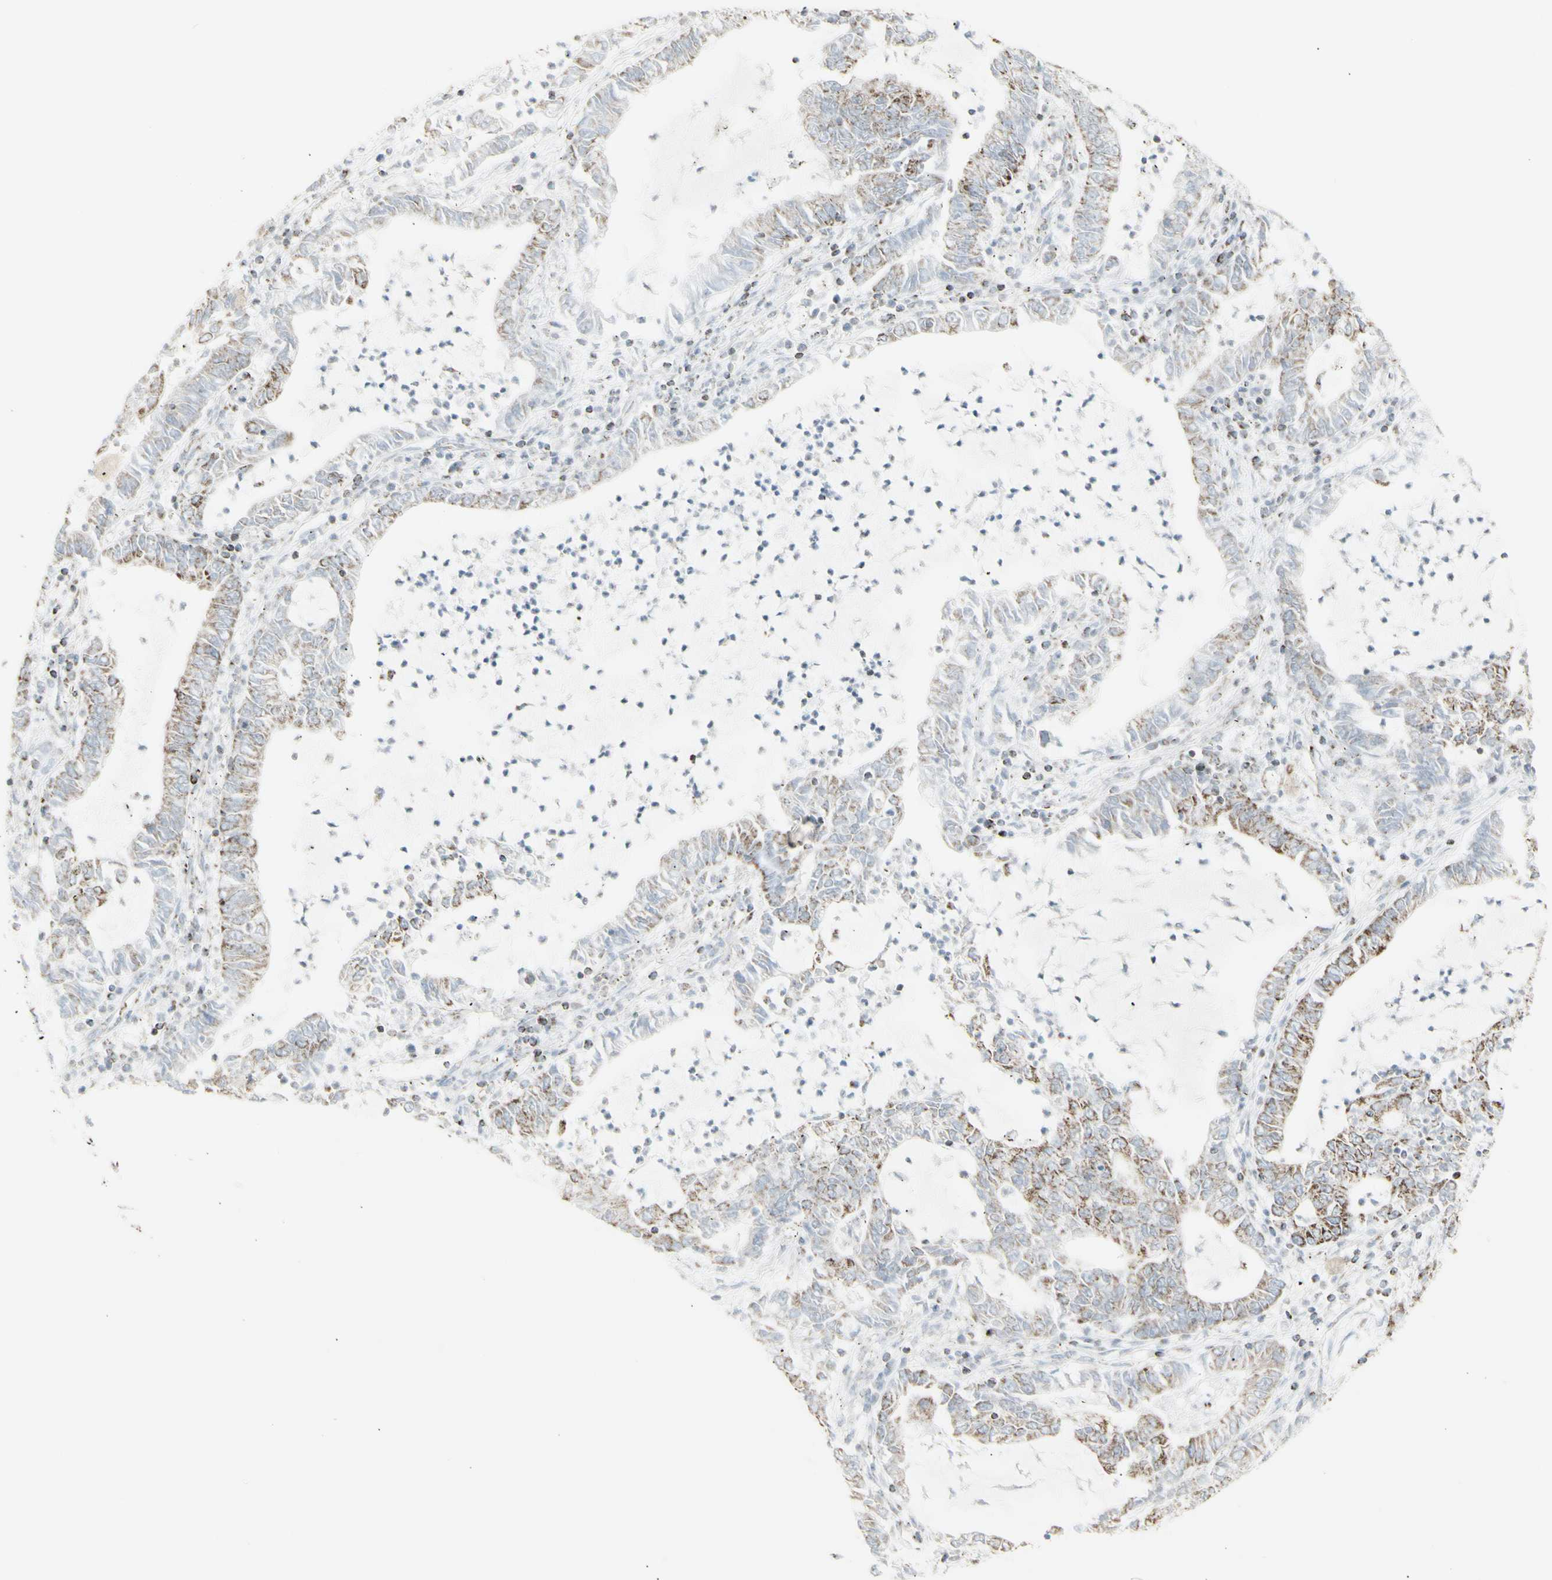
{"staining": {"intensity": "moderate", "quantity": "25%-75%", "location": "cytoplasmic/membranous"}, "tissue": "lung cancer", "cell_type": "Tumor cells", "image_type": "cancer", "snomed": [{"axis": "morphology", "description": "Adenocarcinoma, NOS"}, {"axis": "topography", "description": "Lung"}], "caption": "Protein expression analysis of lung cancer displays moderate cytoplasmic/membranous positivity in approximately 25%-75% of tumor cells.", "gene": "PLGRKT", "patient": {"sex": "female", "age": 51}}